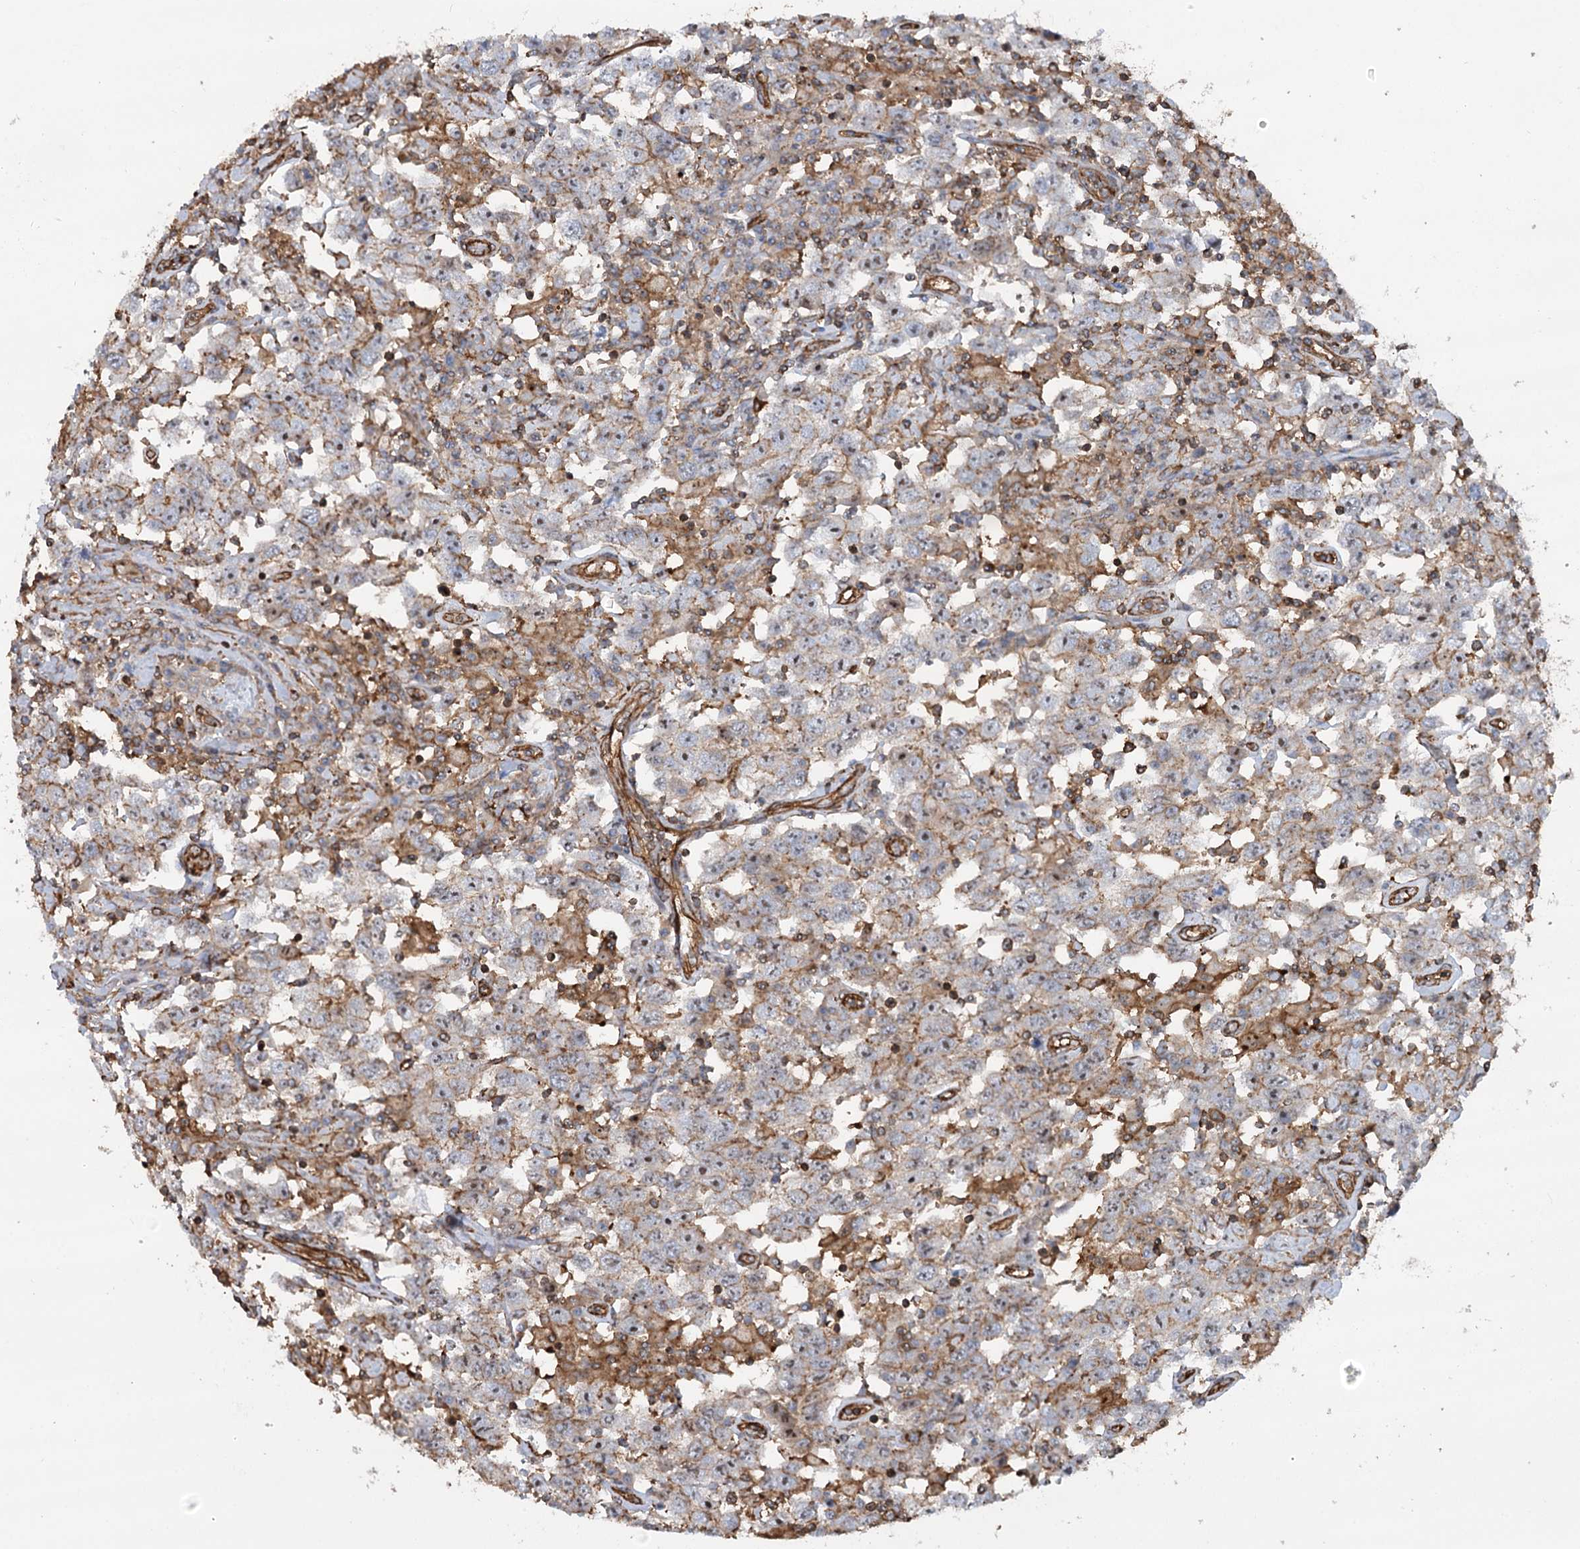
{"staining": {"intensity": "weak", "quantity": "25%-75%", "location": "cytoplasmic/membranous,nuclear"}, "tissue": "testis cancer", "cell_type": "Tumor cells", "image_type": "cancer", "snomed": [{"axis": "morphology", "description": "Seminoma, NOS"}, {"axis": "topography", "description": "Testis"}], "caption": "IHC of testis cancer (seminoma) demonstrates low levels of weak cytoplasmic/membranous and nuclear positivity in approximately 25%-75% of tumor cells. (DAB = brown stain, brightfield microscopy at high magnification).", "gene": "WDR36", "patient": {"sex": "male", "age": 41}}